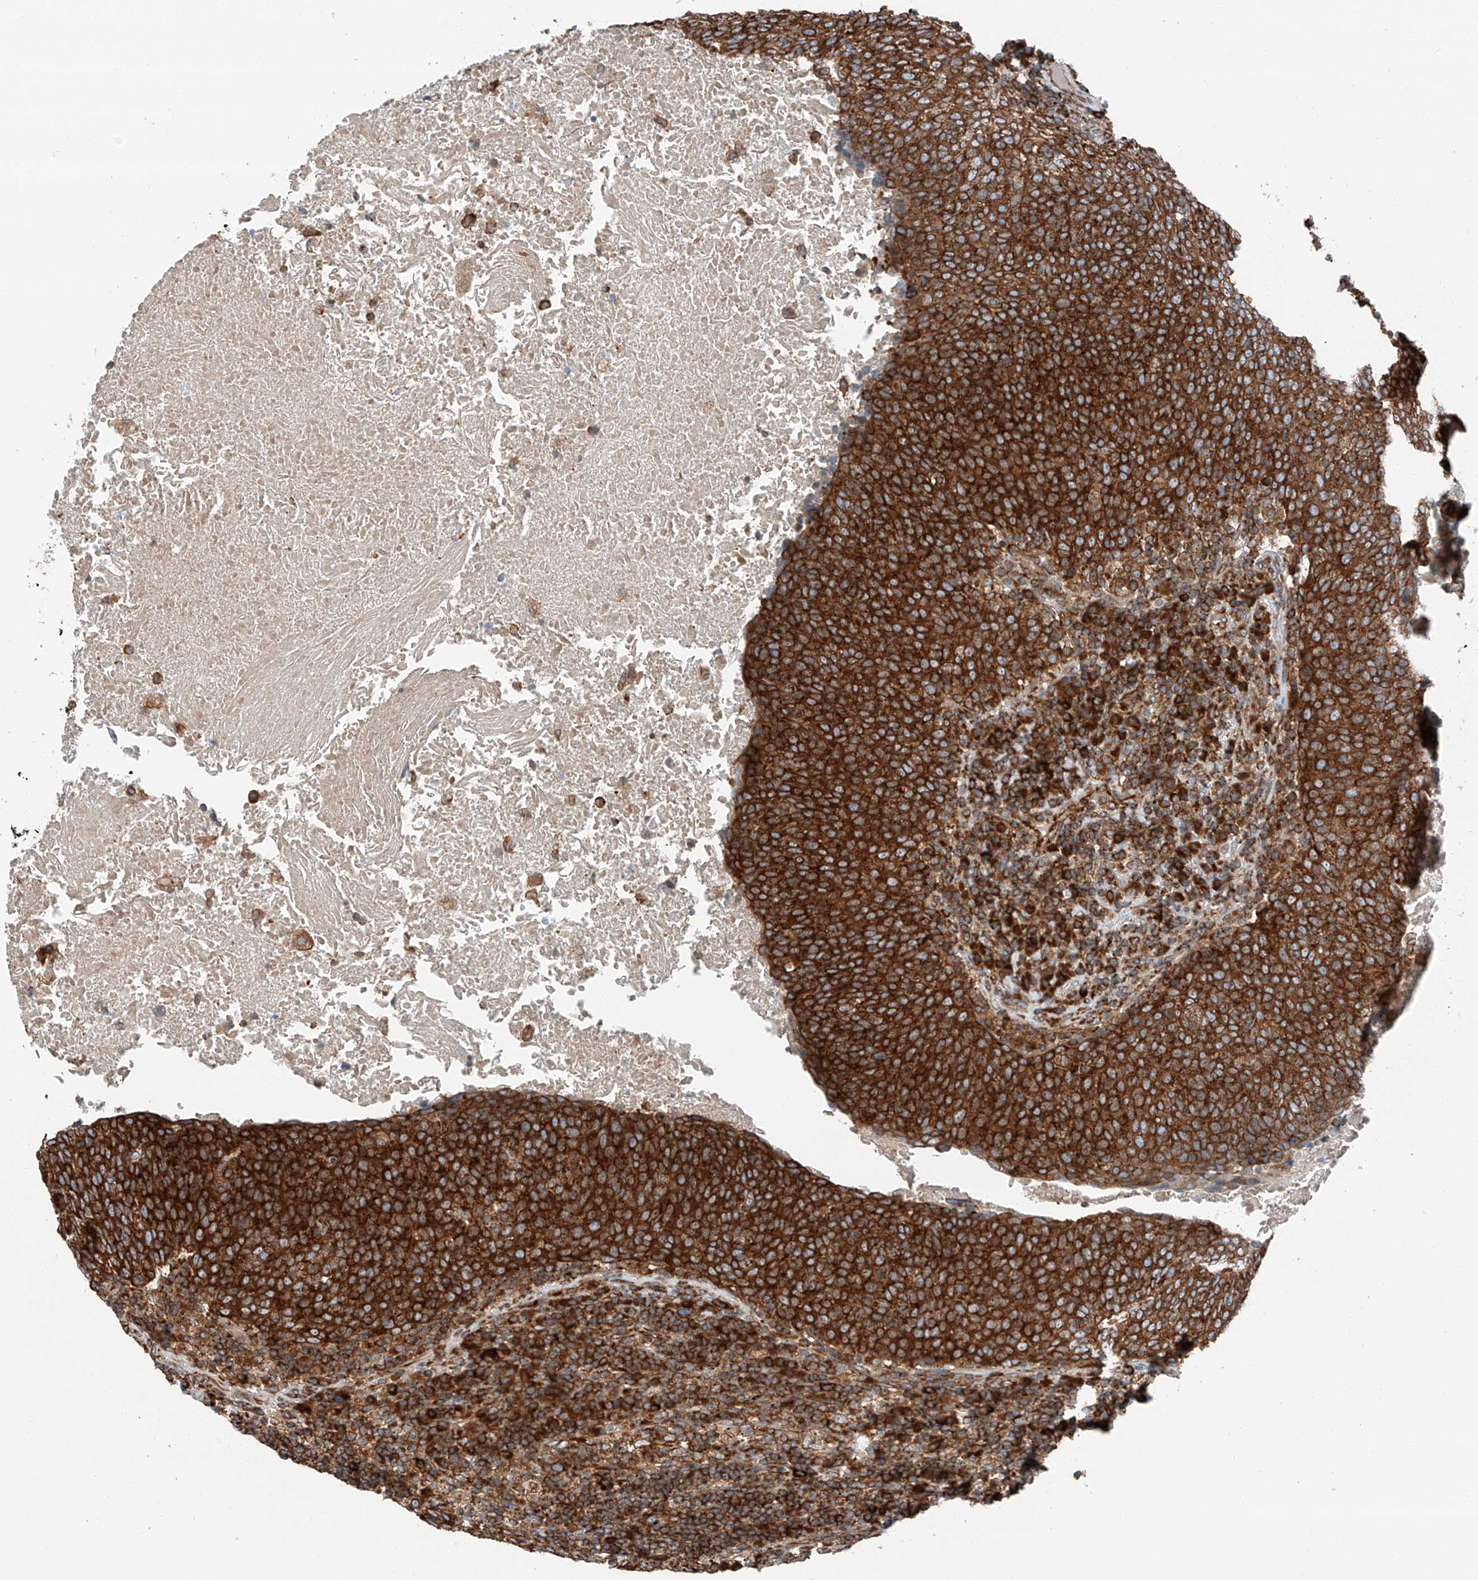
{"staining": {"intensity": "strong", "quantity": ">75%", "location": "cytoplasmic/membranous"}, "tissue": "head and neck cancer", "cell_type": "Tumor cells", "image_type": "cancer", "snomed": [{"axis": "morphology", "description": "Squamous cell carcinoma, NOS"}, {"axis": "morphology", "description": "Squamous cell carcinoma, metastatic, NOS"}, {"axis": "topography", "description": "Lymph node"}, {"axis": "topography", "description": "Head-Neck"}], "caption": "Approximately >75% of tumor cells in head and neck squamous cell carcinoma exhibit strong cytoplasmic/membranous protein expression as visualized by brown immunohistochemical staining.", "gene": "ZC3H15", "patient": {"sex": "male", "age": 62}}